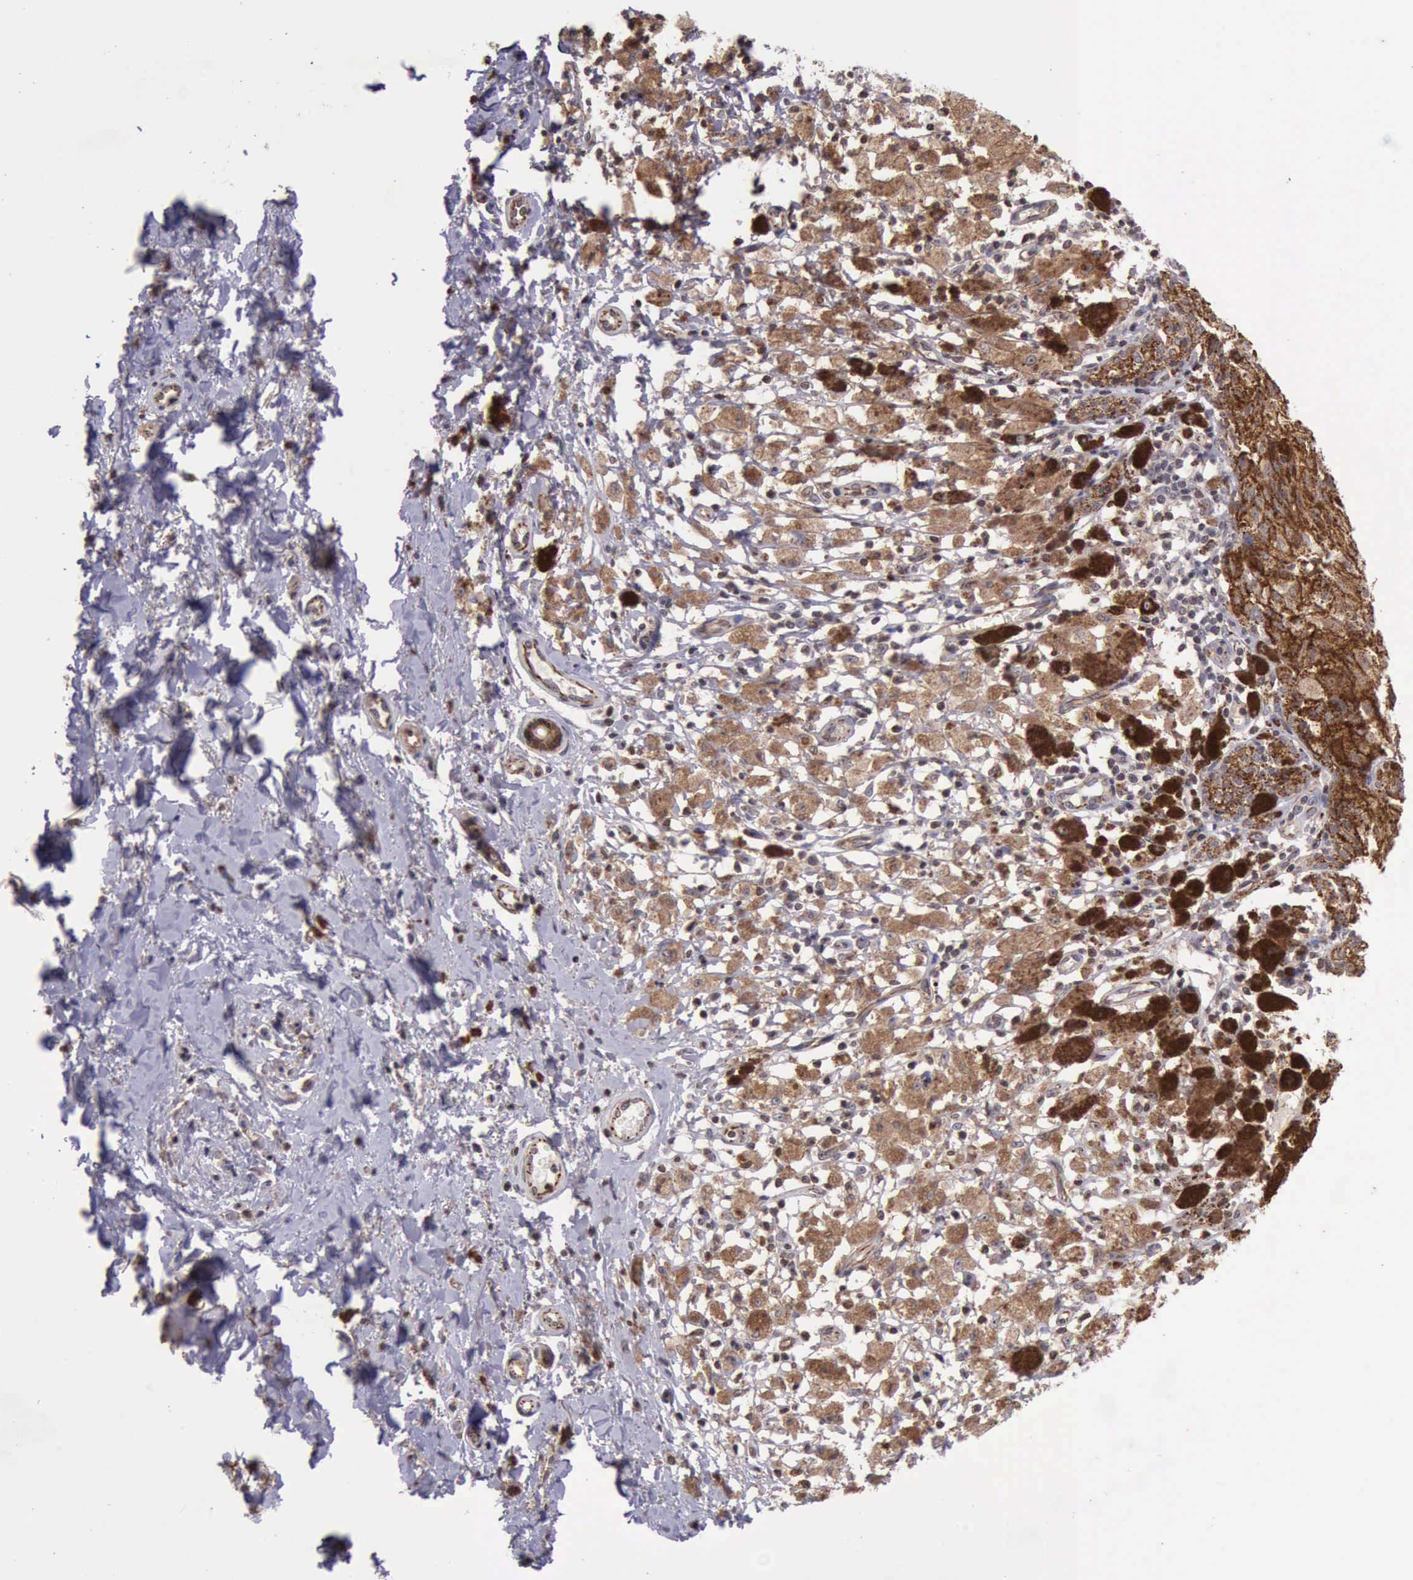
{"staining": {"intensity": "strong", "quantity": ">75%", "location": "cytoplasmic/membranous"}, "tissue": "melanoma", "cell_type": "Tumor cells", "image_type": "cancer", "snomed": [{"axis": "morphology", "description": "Malignant melanoma, NOS"}, {"axis": "topography", "description": "Skin"}], "caption": "This is a micrograph of immunohistochemistry staining of malignant melanoma, which shows strong staining in the cytoplasmic/membranous of tumor cells.", "gene": "CTNNB1", "patient": {"sex": "male", "age": 88}}